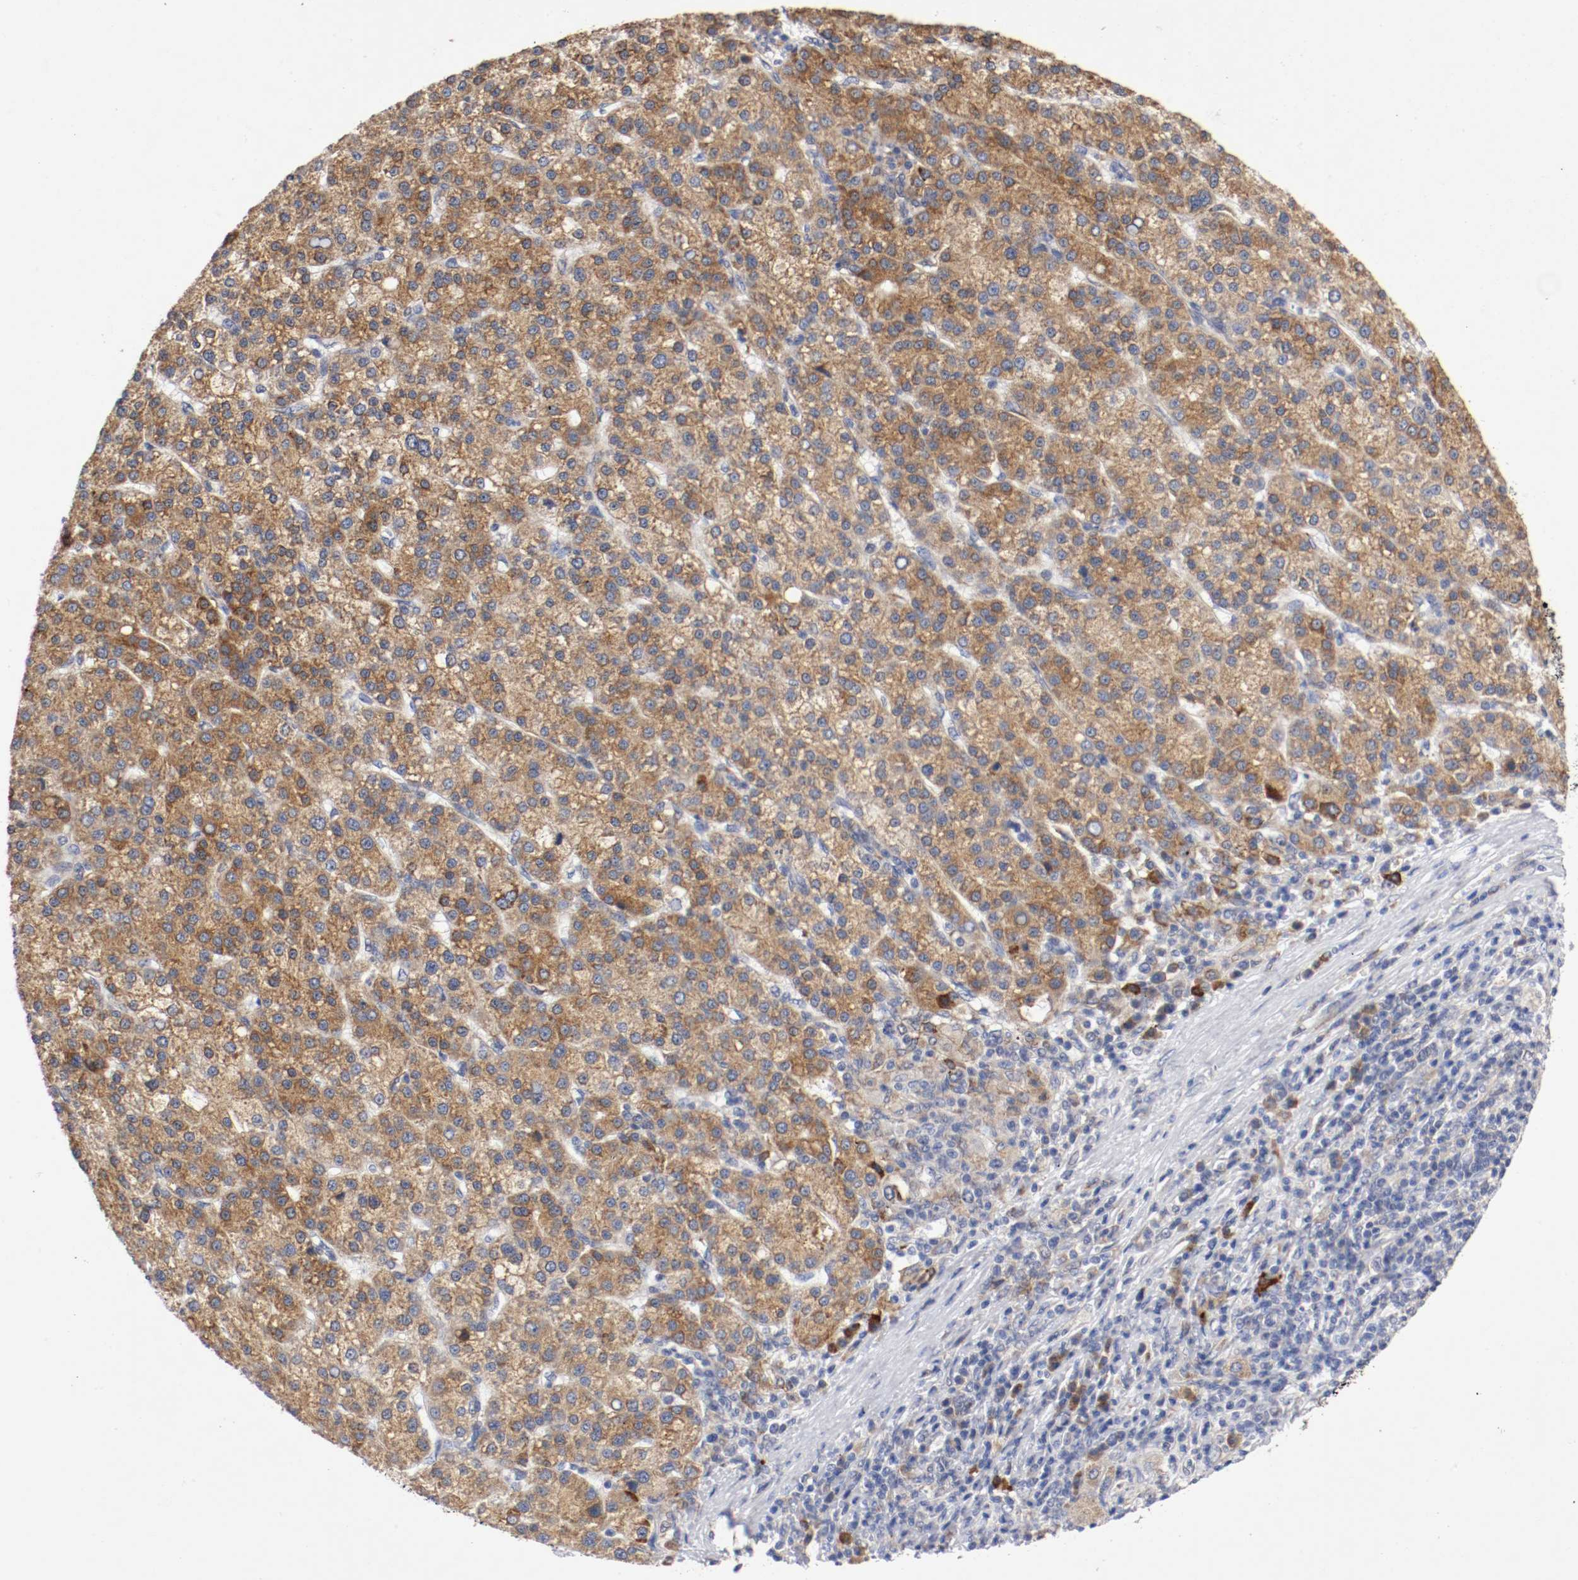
{"staining": {"intensity": "moderate", "quantity": ">75%", "location": "cytoplasmic/membranous"}, "tissue": "liver cancer", "cell_type": "Tumor cells", "image_type": "cancer", "snomed": [{"axis": "morphology", "description": "Carcinoma, Hepatocellular, NOS"}, {"axis": "topography", "description": "Liver"}], "caption": "Moderate cytoplasmic/membranous staining for a protein is identified in approximately >75% of tumor cells of hepatocellular carcinoma (liver) using immunohistochemistry (IHC).", "gene": "TRAF2", "patient": {"sex": "female", "age": 58}}